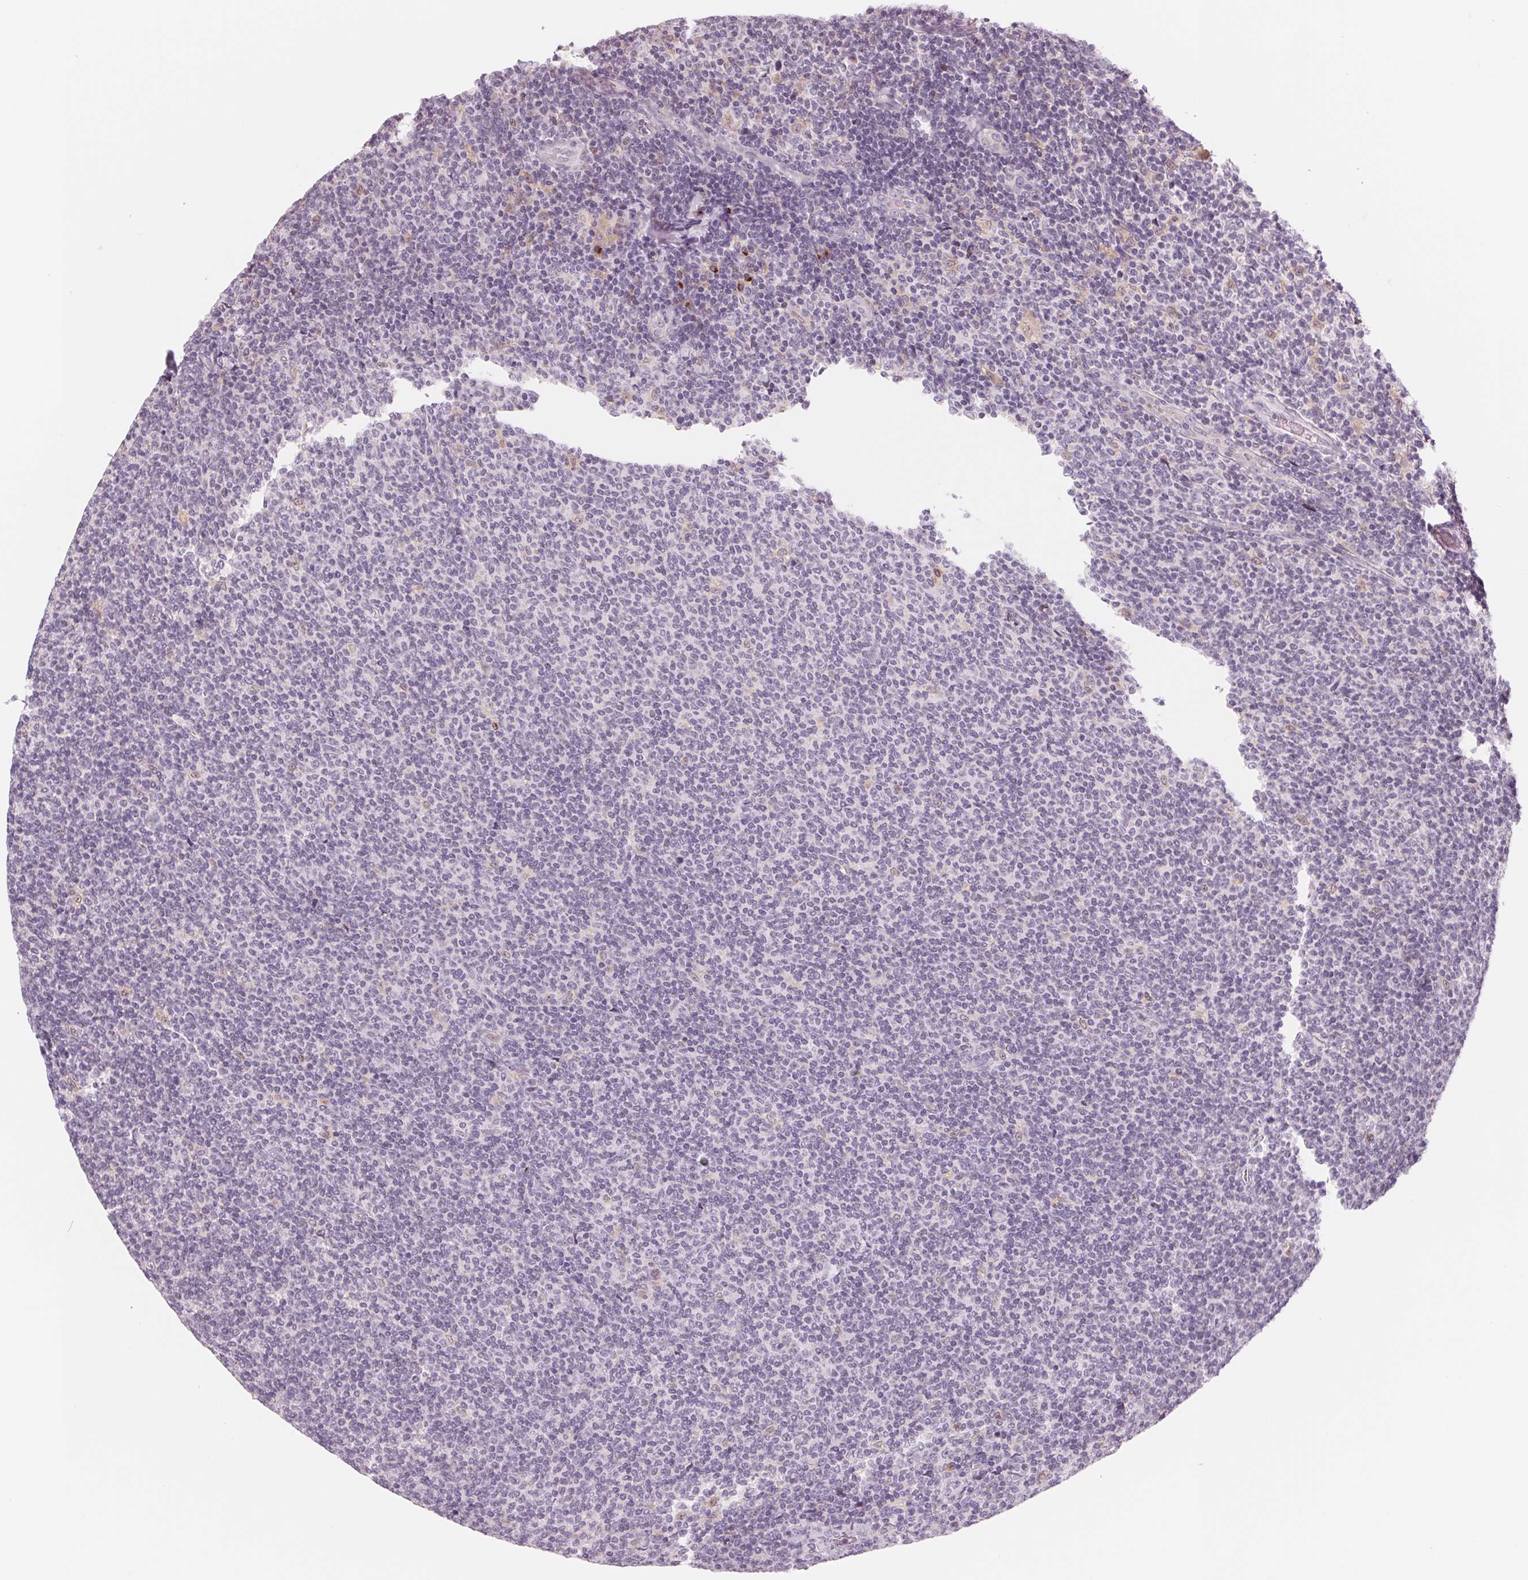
{"staining": {"intensity": "negative", "quantity": "none", "location": "none"}, "tissue": "lymphoma", "cell_type": "Tumor cells", "image_type": "cancer", "snomed": [{"axis": "morphology", "description": "Malignant lymphoma, non-Hodgkin's type, Low grade"}, {"axis": "topography", "description": "Lymph node"}], "caption": "There is no significant expression in tumor cells of low-grade malignant lymphoma, non-Hodgkin's type.", "gene": "IL9R", "patient": {"sex": "male", "age": 52}}